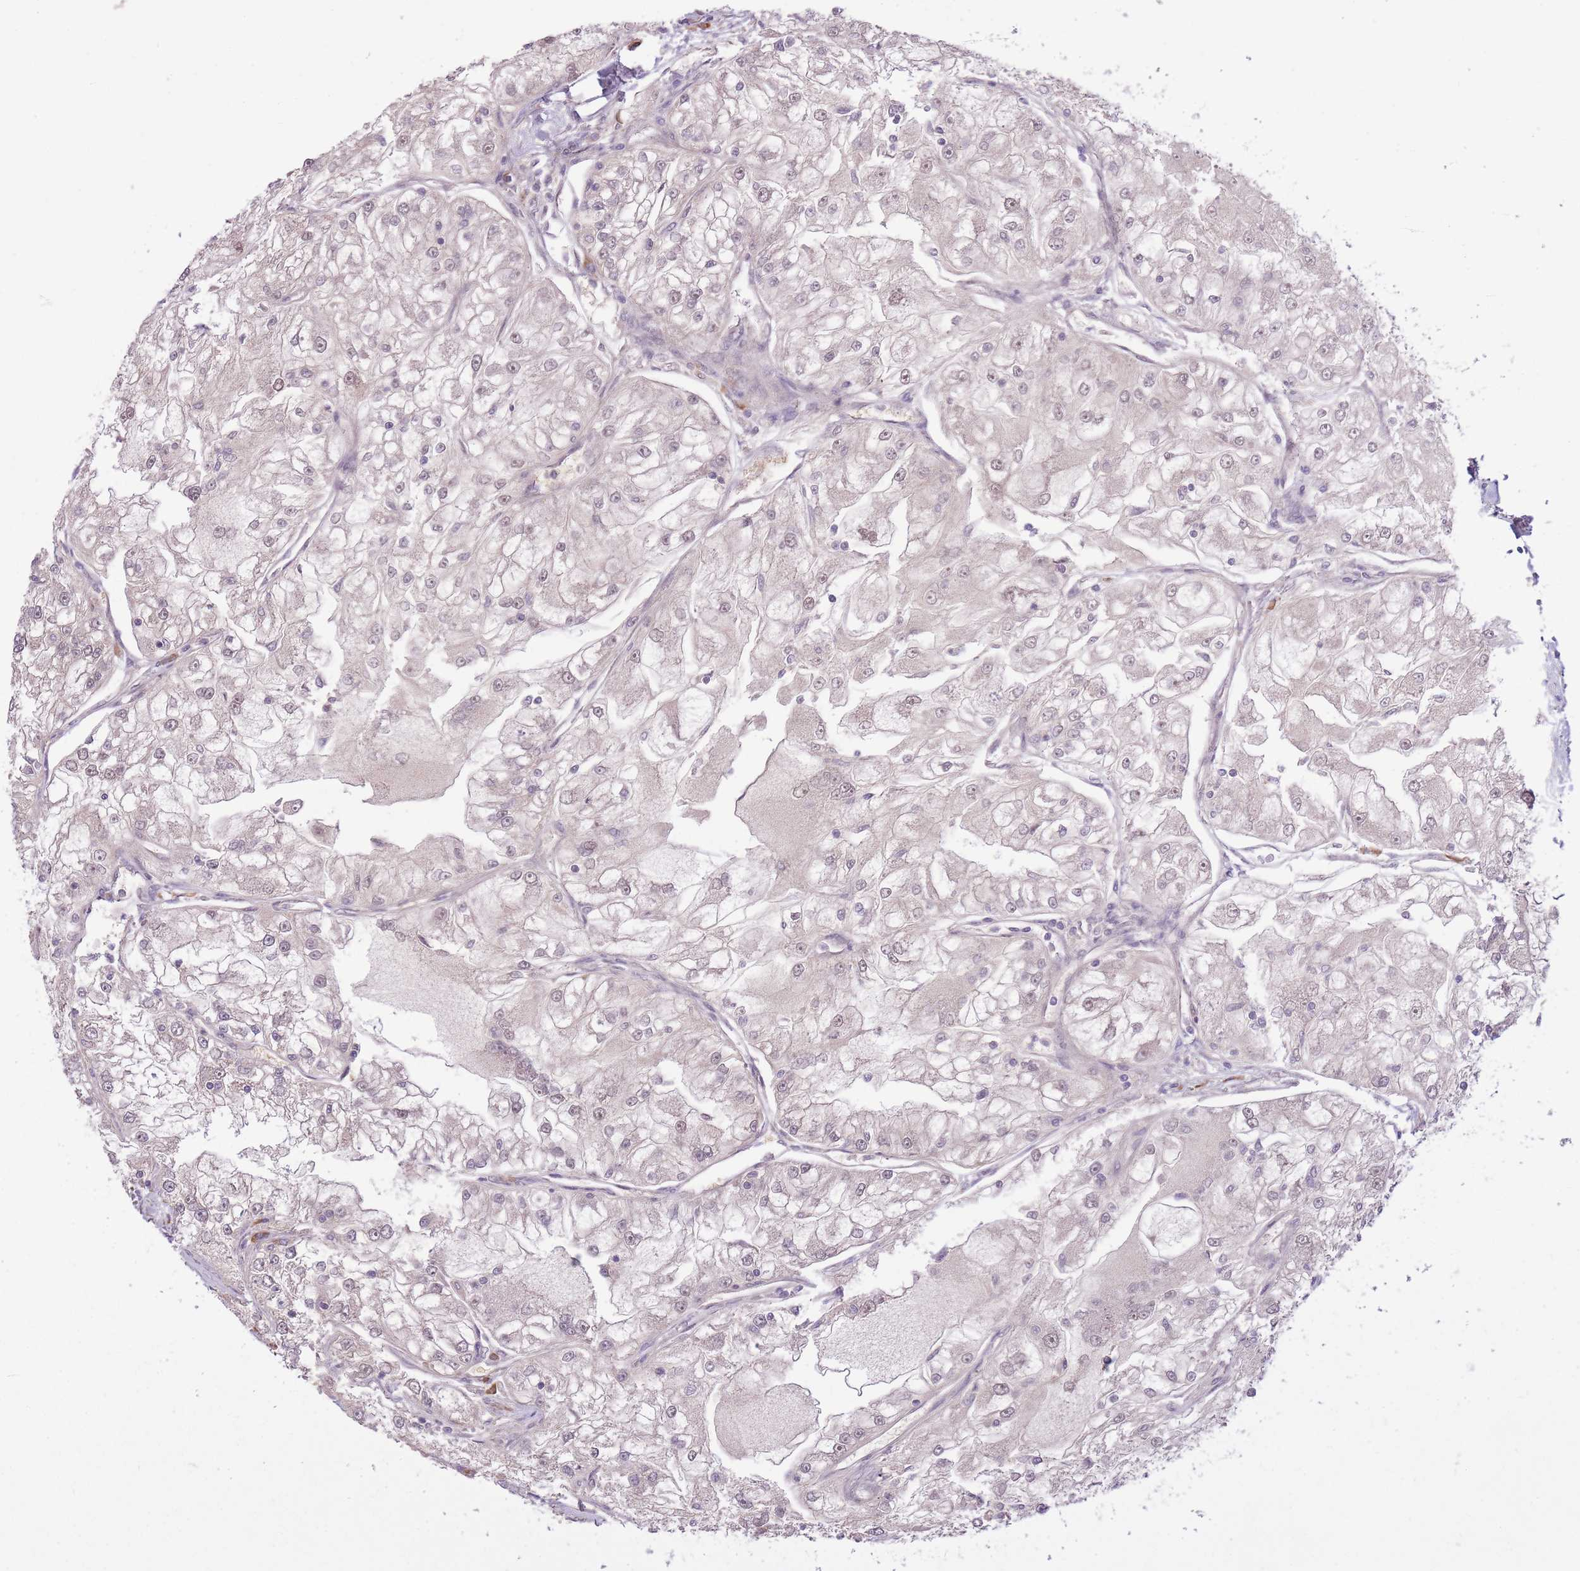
{"staining": {"intensity": "negative", "quantity": "none", "location": "none"}, "tissue": "renal cancer", "cell_type": "Tumor cells", "image_type": "cancer", "snomed": [{"axis": "morphology", "description": "Adenocarcinoma, NOS"}, {"axis": "topography", "description": "Kidney"}], "caption": "Renal adenocarcinoma was stained to show a protein in brown. There is no significant positivity in tumor cells. (Brightfield microscopy of DAB immunohistochemistry at high magnification).", "gene": "POLR3F", "patient": {"sex": "female", "age": 72}}